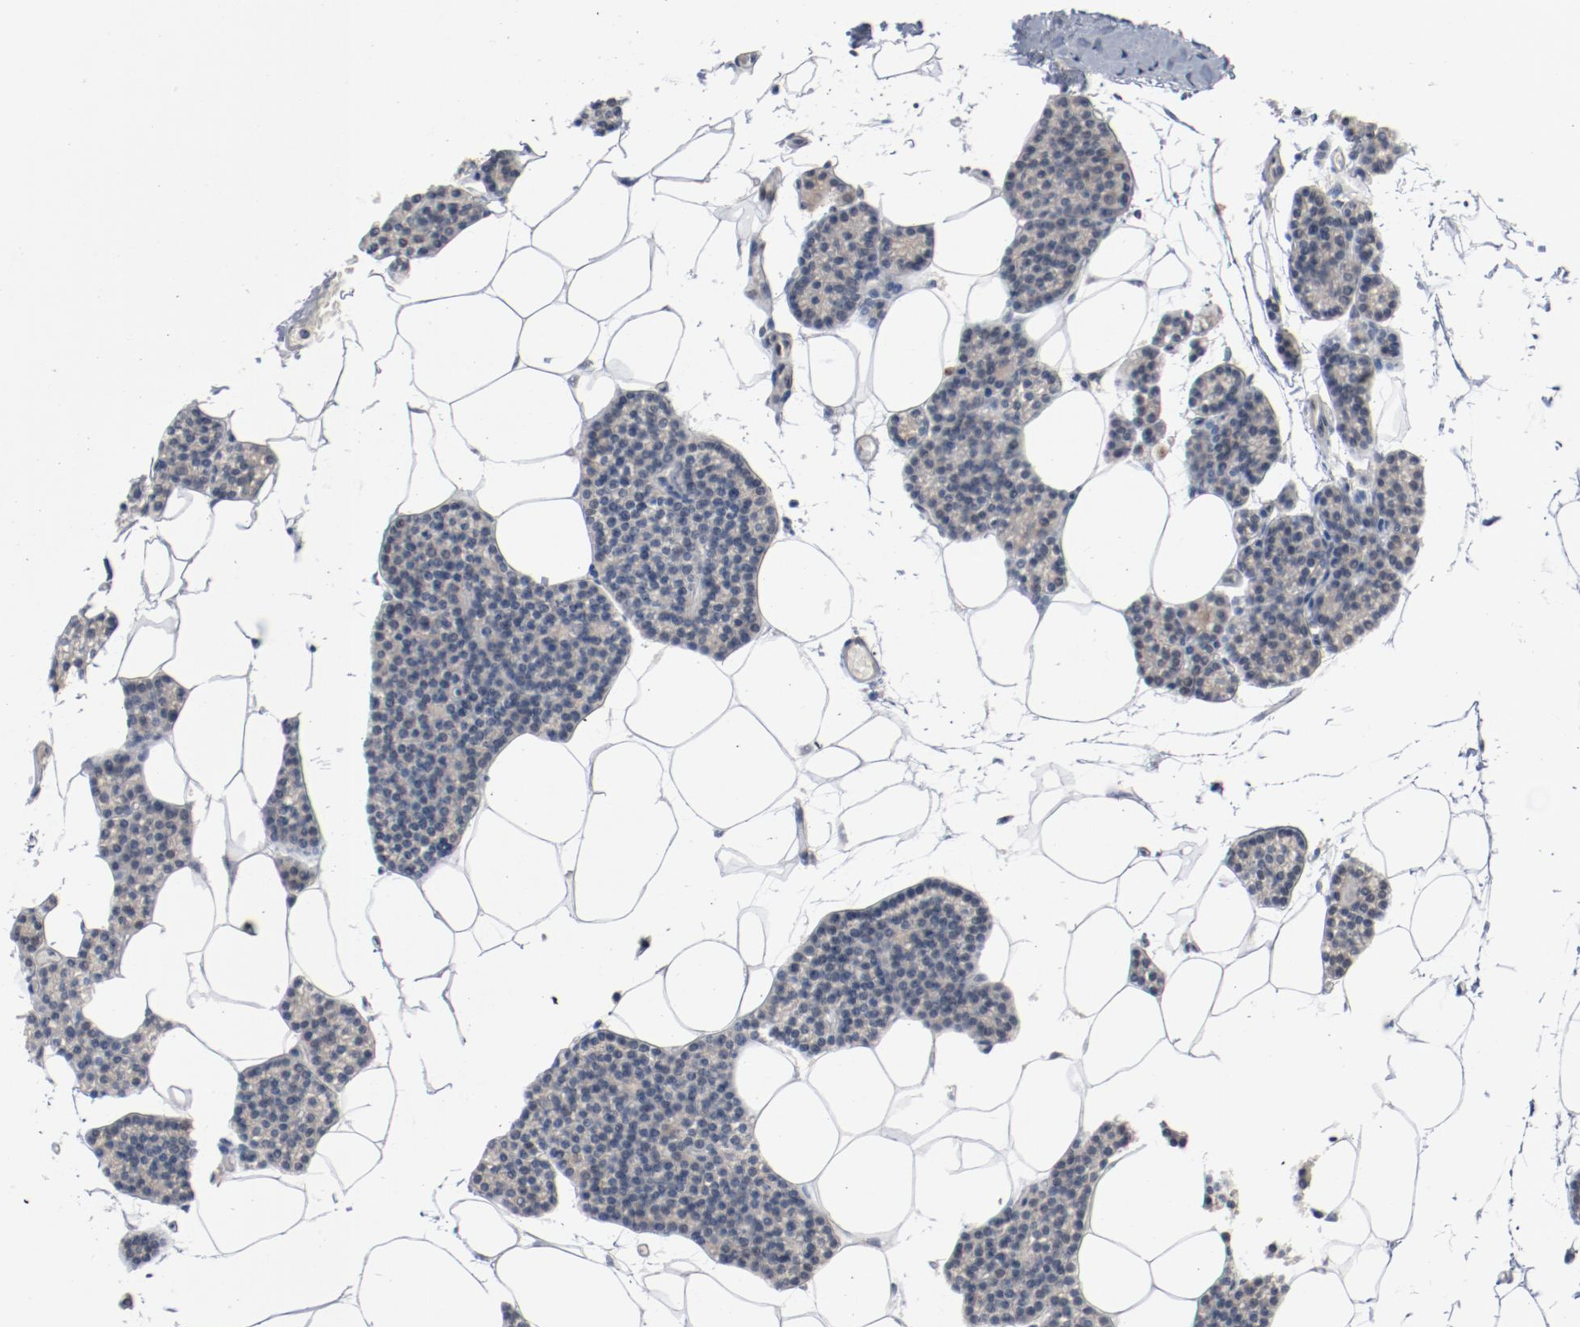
{"staining": {"intensity": "negative", "quantity": "none", "location": "none"}, "tissue": "parathyroid gland", "cell_type": "Glandular cells", "image_type": "normal", "snomed": [{"axis": "morphology", "description": "Normal tissue, NOS"}, {"axis": "topography", "description": "Parathyroid gland"}], "caption": "Human parathyroid gland stained for a protein using immunohistochemistry displays no positivity in glandular cells.", "gene": "ENSG00000285708", "patient": {"sex": "female", "age": 66}}